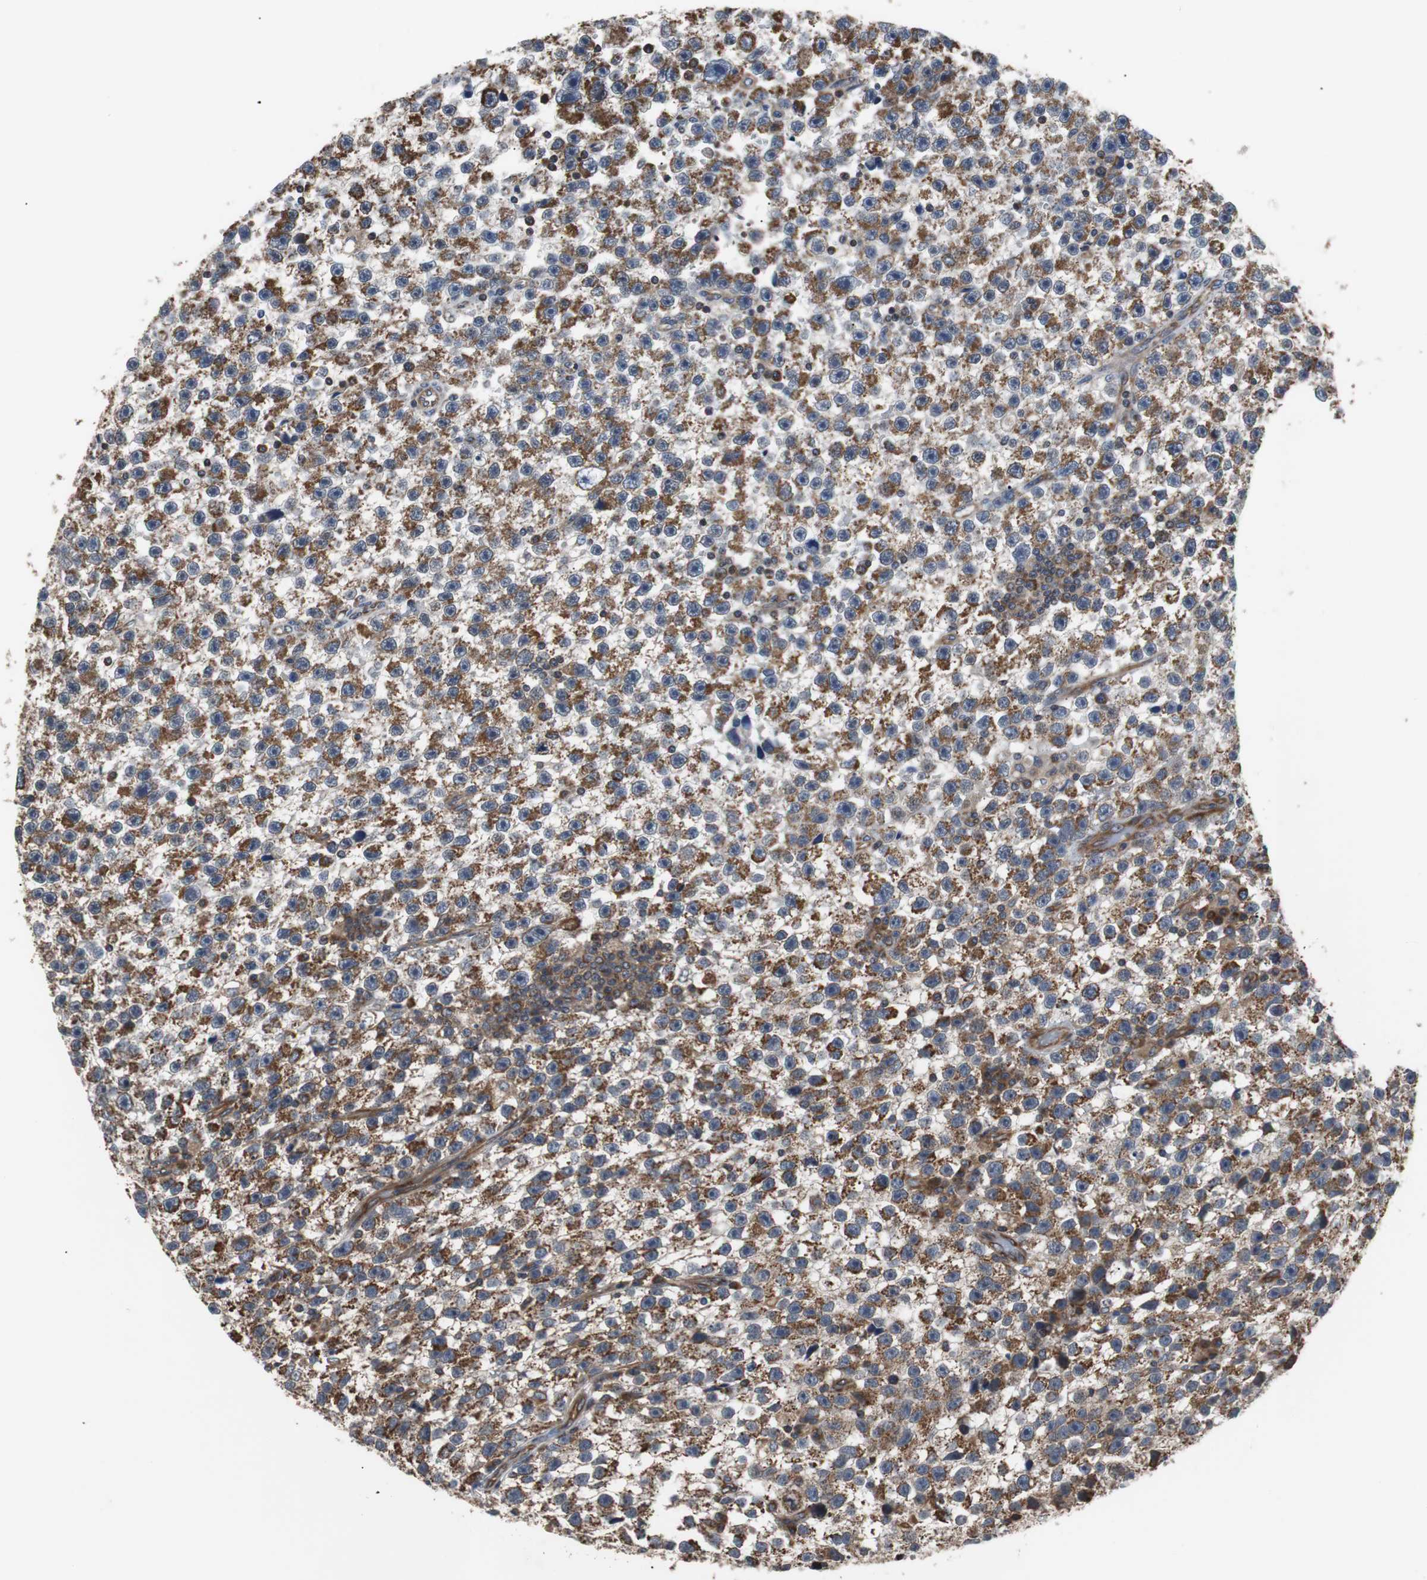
{"staining": {"intensity": "moderate", "quantity": ">75%", "location": "cytoplasmic/membranous"}, "tissue": "testis cancer", "cell_type": "Tumor cells", "image_type": "cancer", "snomed": [{"axis": "morphology", "description": "Seminoma, NOS"}, {"axis": "topography", "description": "Testis"}], "caption": "A medium amount of moderate cytoplasmic/membranous expression is seen in approximately >75% of tumor cells in seminoma (testis) tissue.", "gene": "ACTR3", "patient": {"sex": "male", "age": 33}}